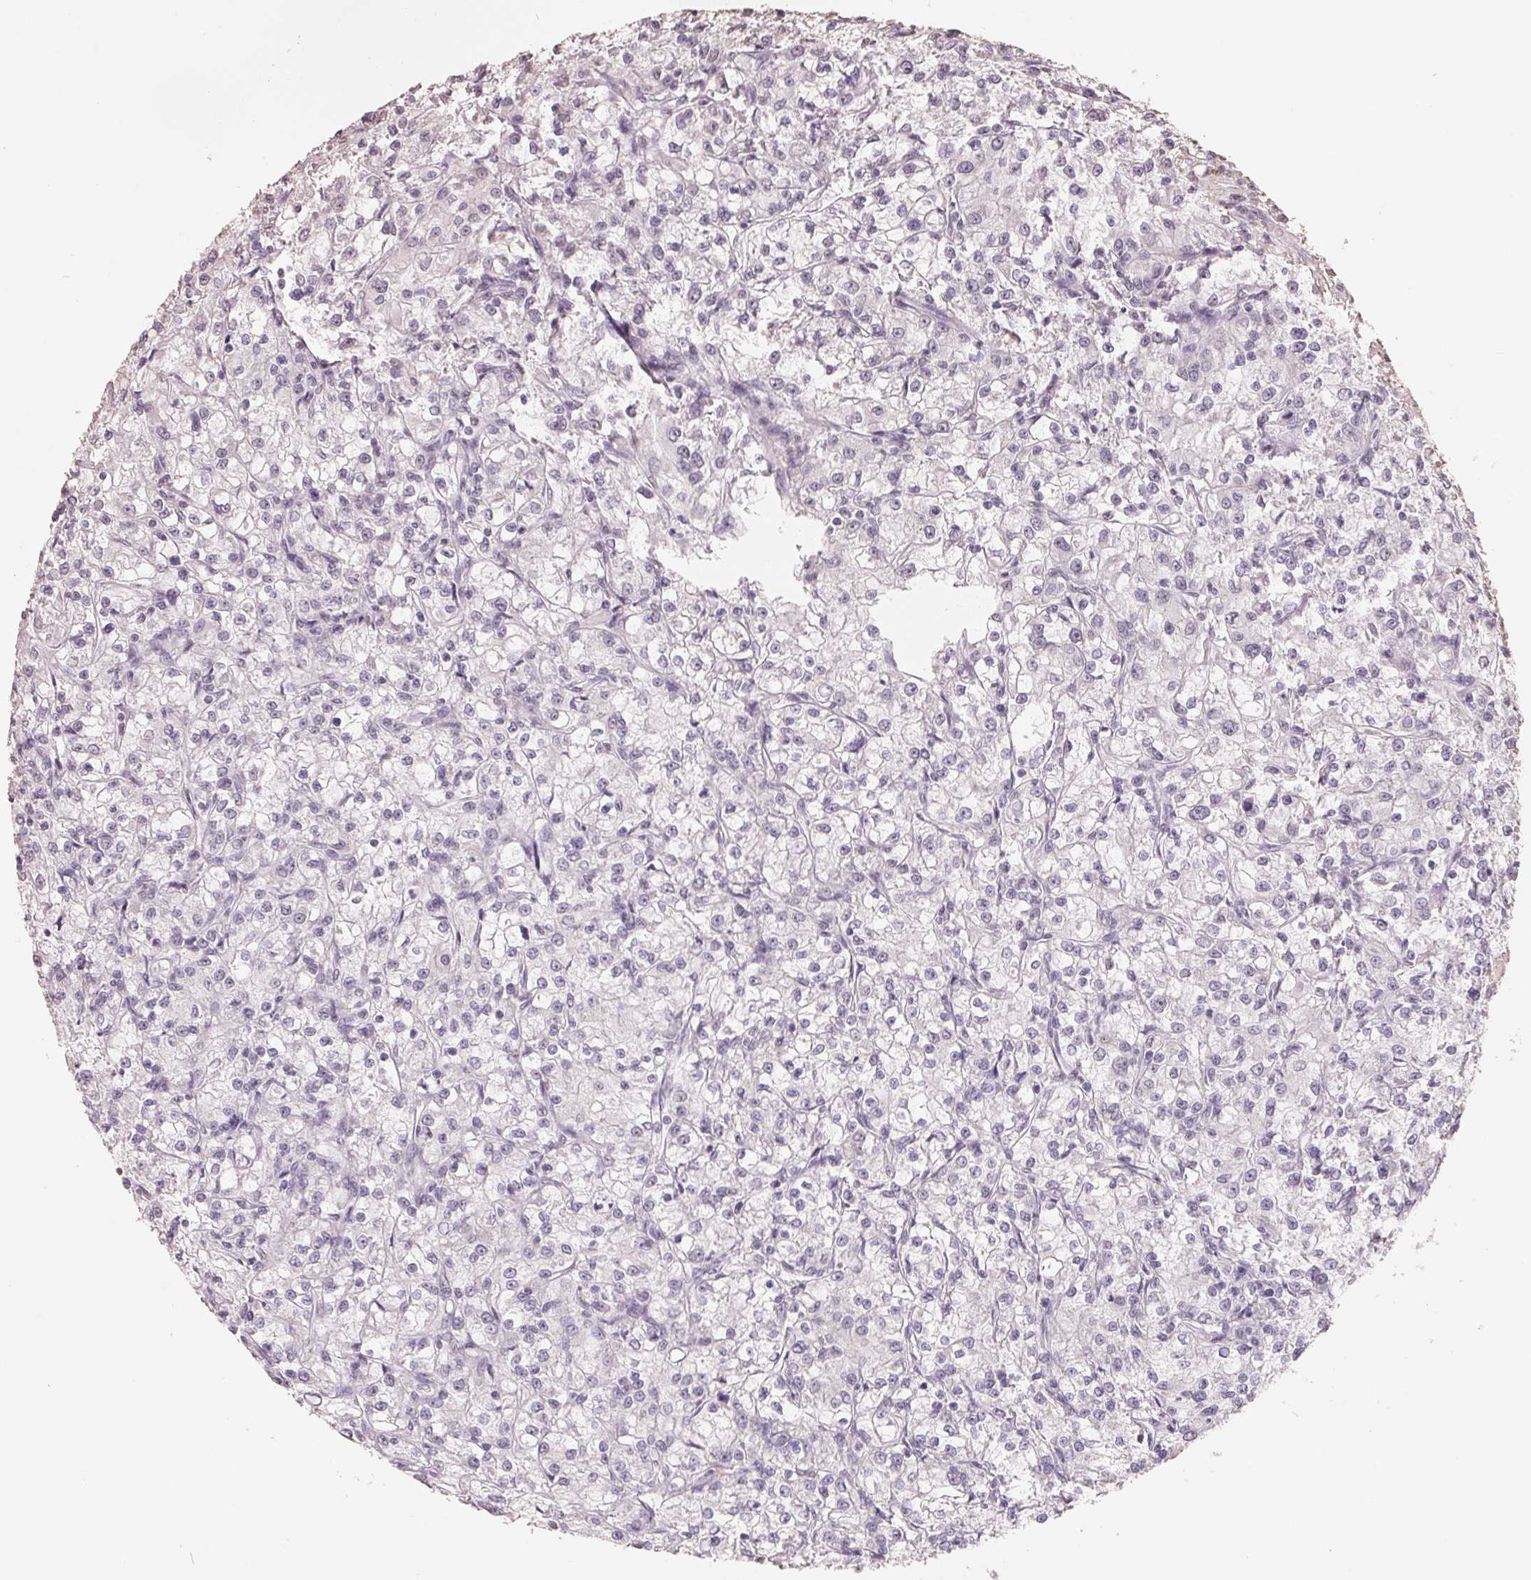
{"staining": {"intensity": "negative", "quantity": "none", "location": "none"}, "tissue": "renal cancer", "cell_type": "Tumor cells", "image_type": "cancer", "snomed": [{"axis": "morphology", "description": "Adenocarcinoma, NOS"}, {"axis": "topography", "description": "Kidney"}], "caption": "This is an immunohistochemistry (IHC) micrograph of renal cancer. There is no staining in tumor cells.", "gene": "FTCD", "patient": {"sex": "female", "age": 59}}